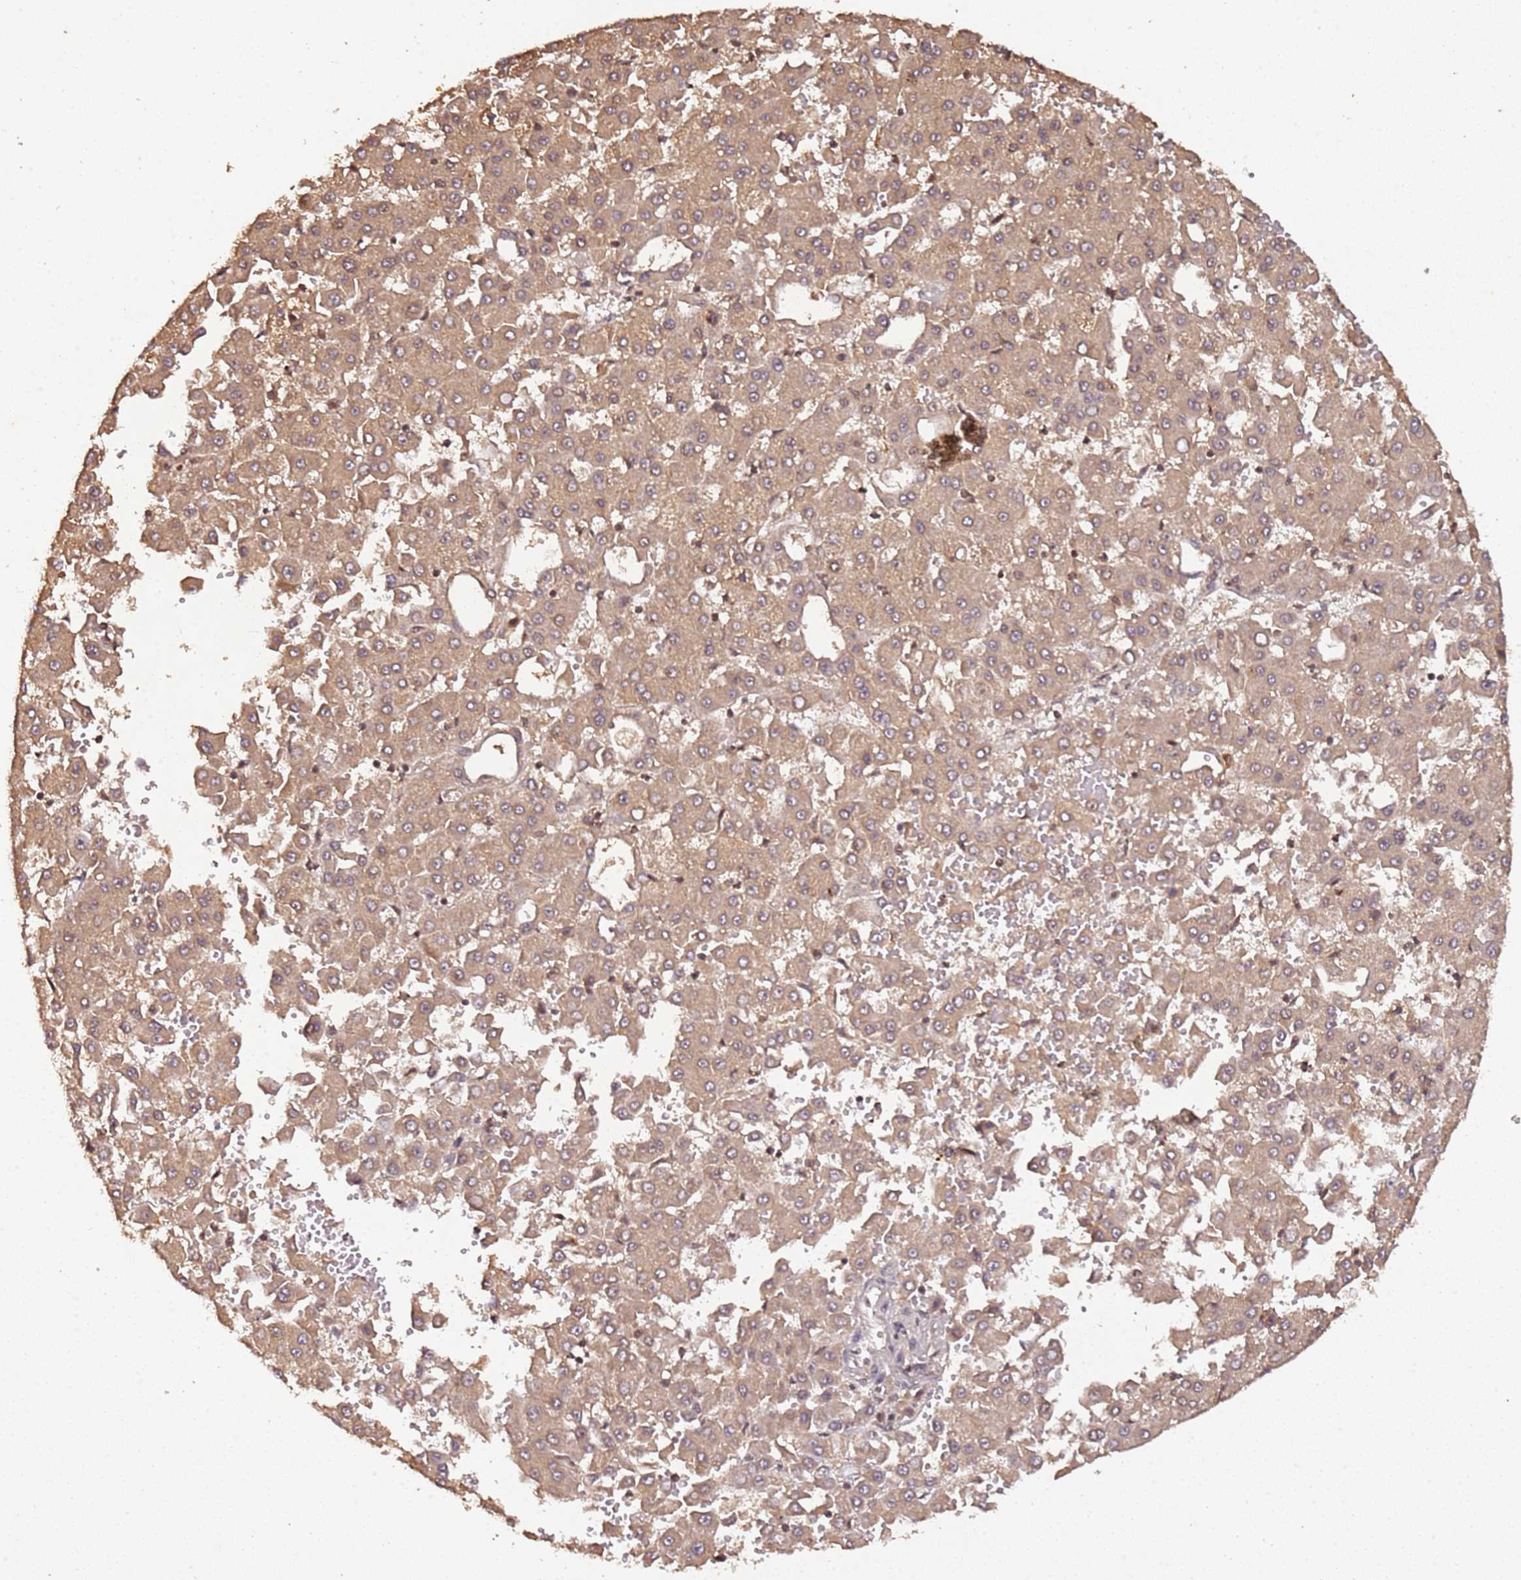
{"staining": {"intensity": "moderate", "quantity": "25%-75%", "location": "cytoplasmic/membranous"}, "tissue": "liver cancer", "cell_type": "Tumor cells", "image_type": "cancer", "snomed": [{"axis": "morphology", "description": "Carcinoma, Hepatocellular, NOS"}, {"axis": "topography", "description": "Liver"}], "caption": "Tumor cells exhibit medium levels of moderate cytoplasmic/membranous expression in about 25%-75% of cells in human hepatocellular carcinoma (liver).", "gene": "COL1A2", "patient": {"sex": "male", "age": 47}}